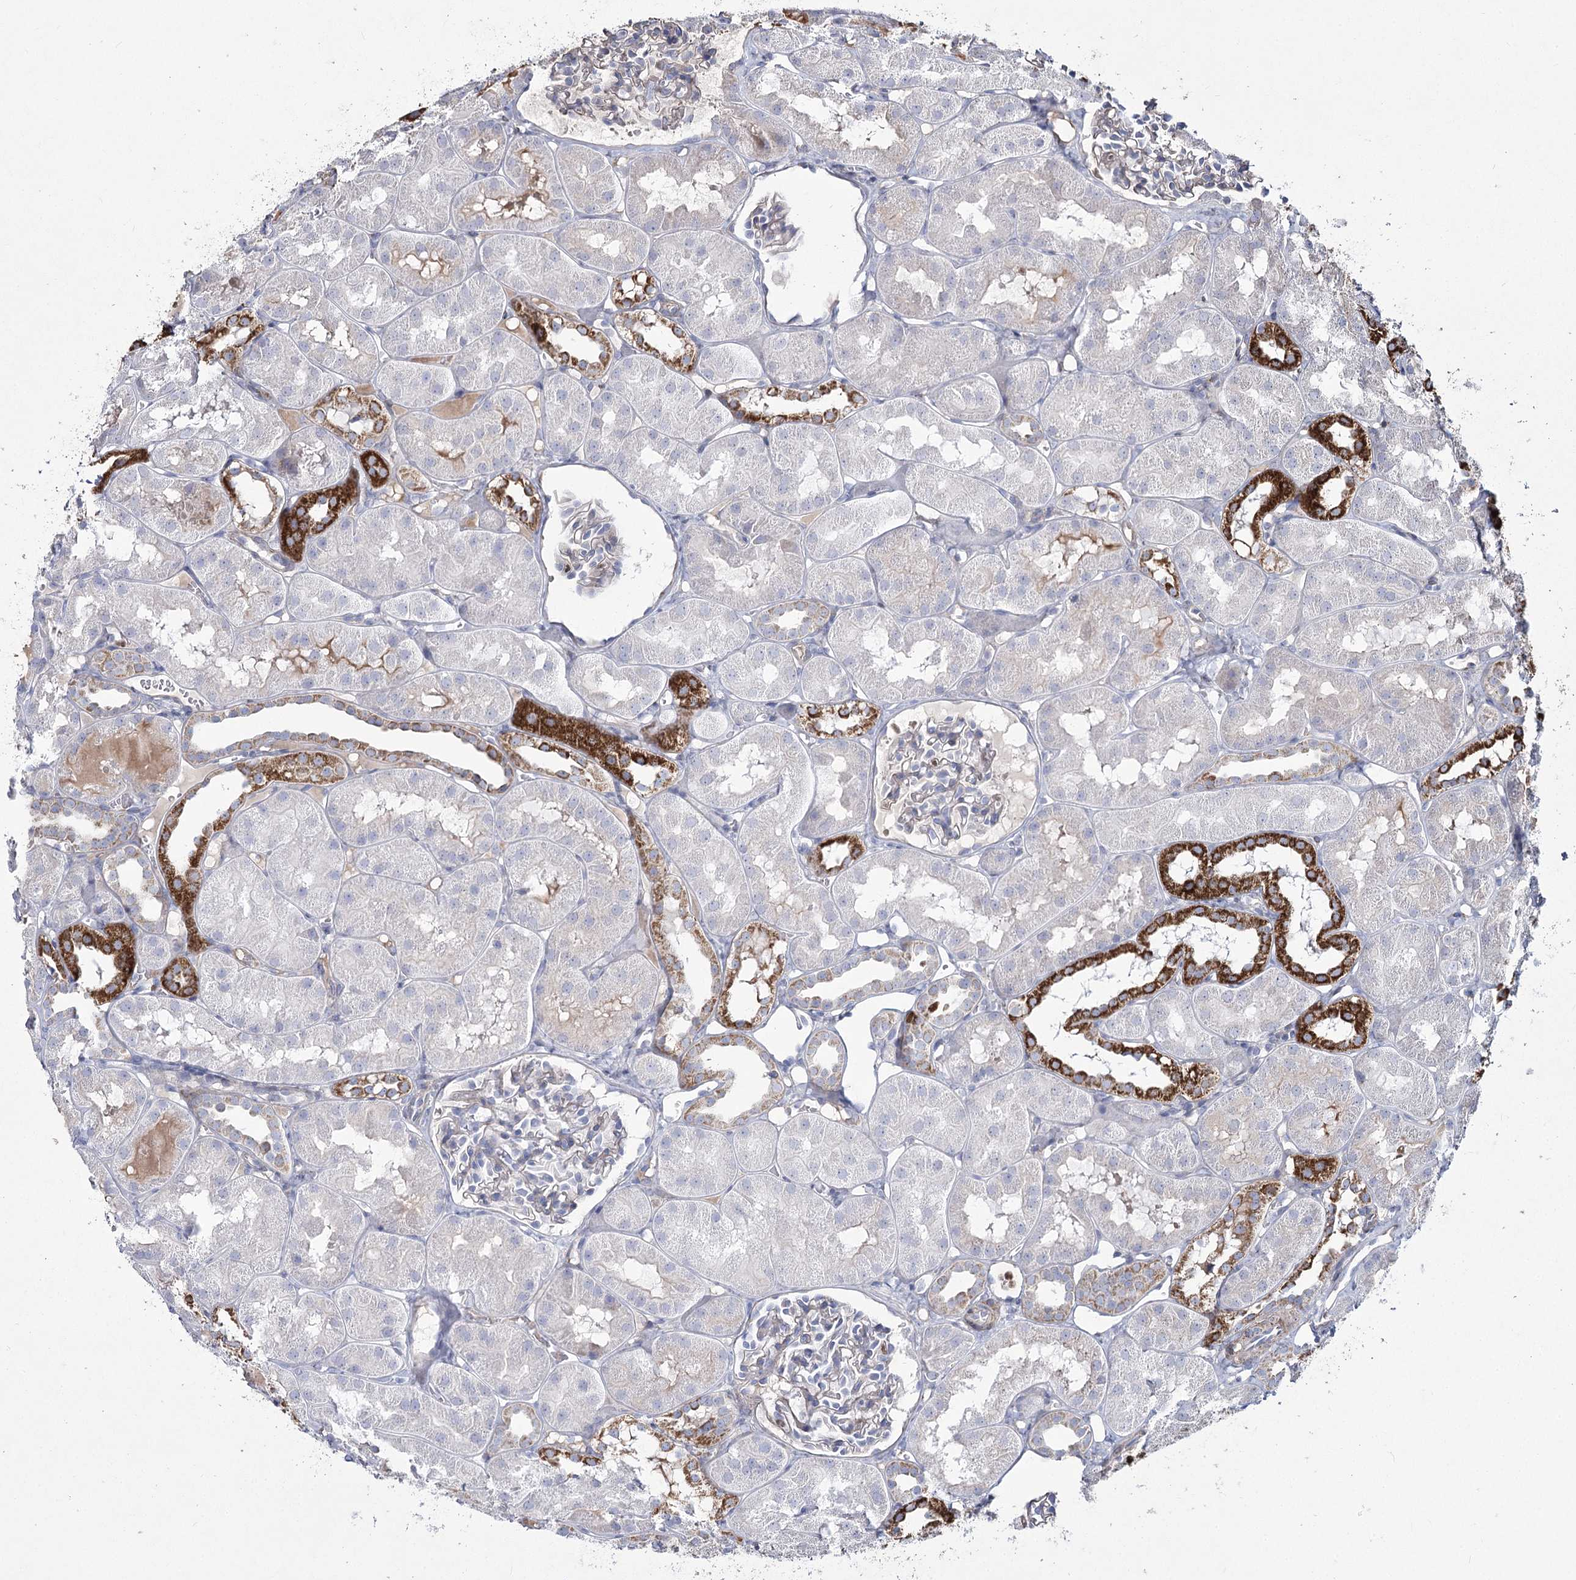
{"staining": {"intensity": "negative", "quantity": "none", "location": "none"}, "tissue": "kidney", "cell_type": "Cells in glomeruli", "image_type": "normal", "snomed": [{"axis": "morphology", "description": "Normal tissue, NOS"}, {"axis": "topography", "description": "Kidney"}, {"axis": "topography", "description": "Urinary bladder"}], "caption": "IHC of unremarkable human kidney reveals no positivity in cells in glomeruli.", "gene": "ME3", "patient": {"sex": "male", "age": 16}}